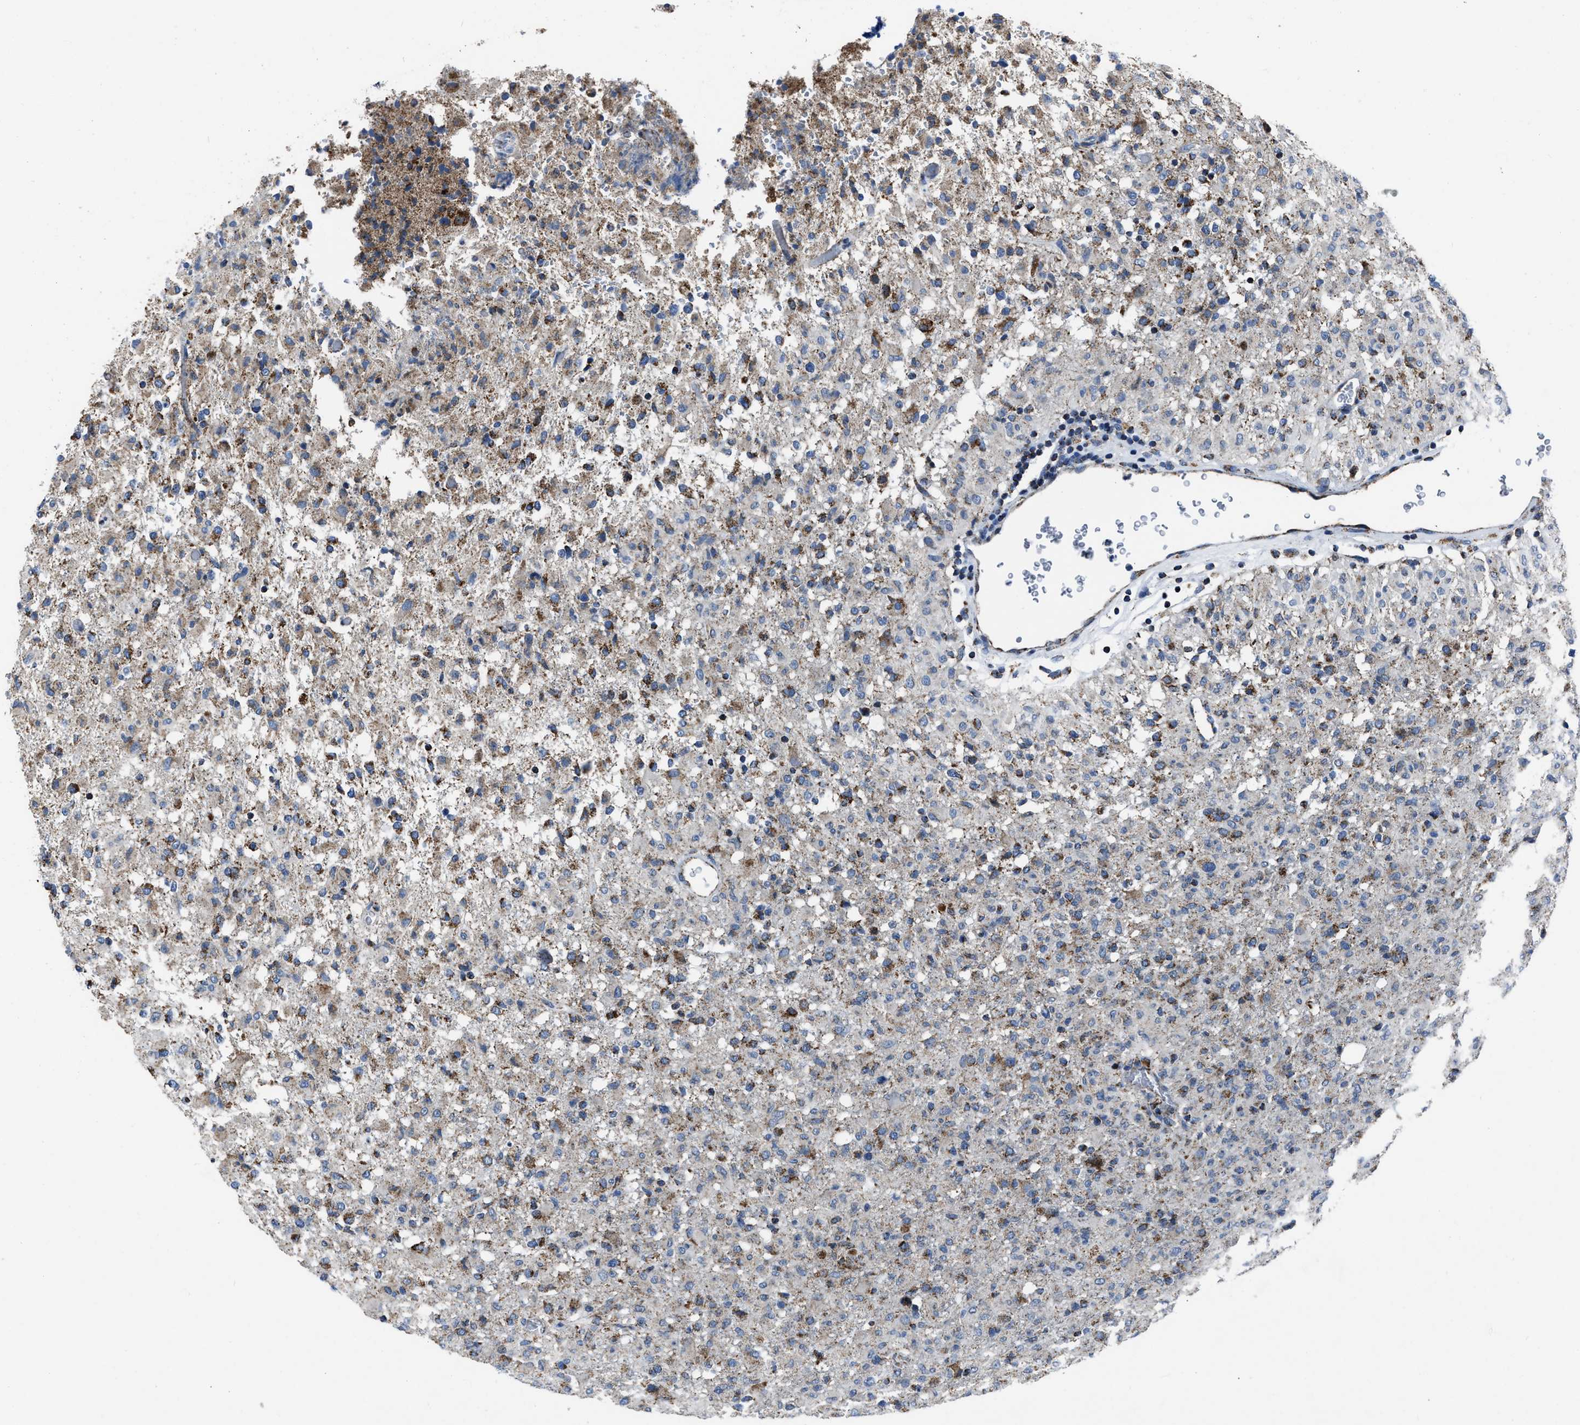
{"staining": {"intensity": "moderate", "quantity": ">75%", "location": "cytoplasmic/membranous"}, "tissue": "glioma", "cell_type": "Tumor cells", "image_type": "cancer", "snomed": [{"axis": "morphology", "description": "Glioma, malignant, High grade"}, {"axis": "topography", "description": "Brain"}], "caption": "Malignant glioma (high-grade) tissue displays moderate cytoplasmic/membranous staining in approximately >75% of tumor cells The protein of interest is shown in brown color, while the nuclei are stained blue.", "gene": "NSD3", "patient": {"sex": "female", "age": 57}}